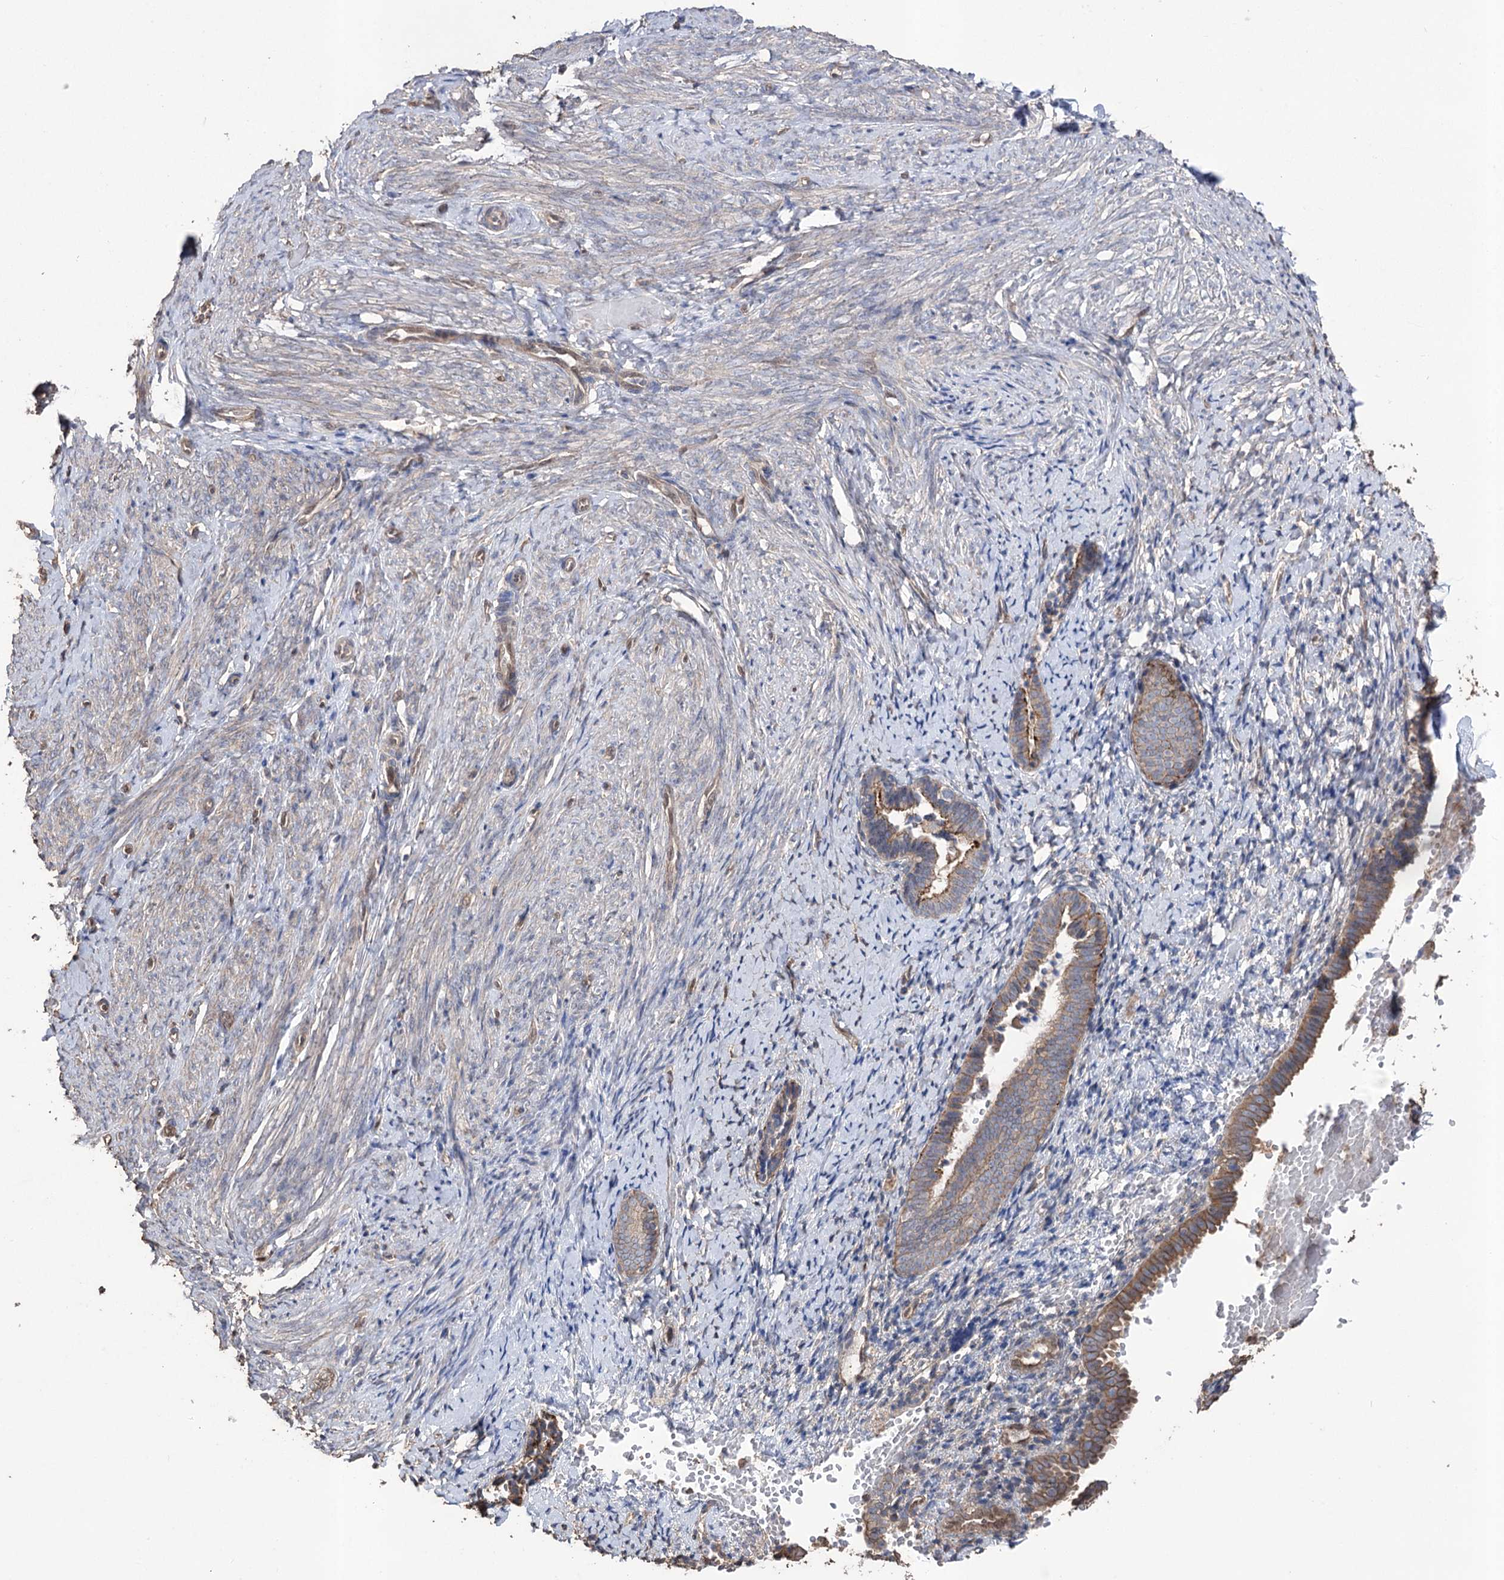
{"staining": {"intensity": "negative", "quantity": "none", "location": "none"}, "tissue": "endometrium", "cell_type": "Cells in endometrial stroma", "image_type": "normal", "snomed": [{"axis": "morphology", "description": "Normal tissue, NOS"}, {"axis": "topography", "description": "Endometrium"}], "caption": "An immunohistochemistry (IHC) micrograph of normal endometrium is shown. There is no staining in cells in endometrial stroma of endometrium. (DAB (3,3'-diaminobenzidine) IHC, high magnification).", "gene": "FAM13B", "patient": {"sex": "female", "age": 72}}